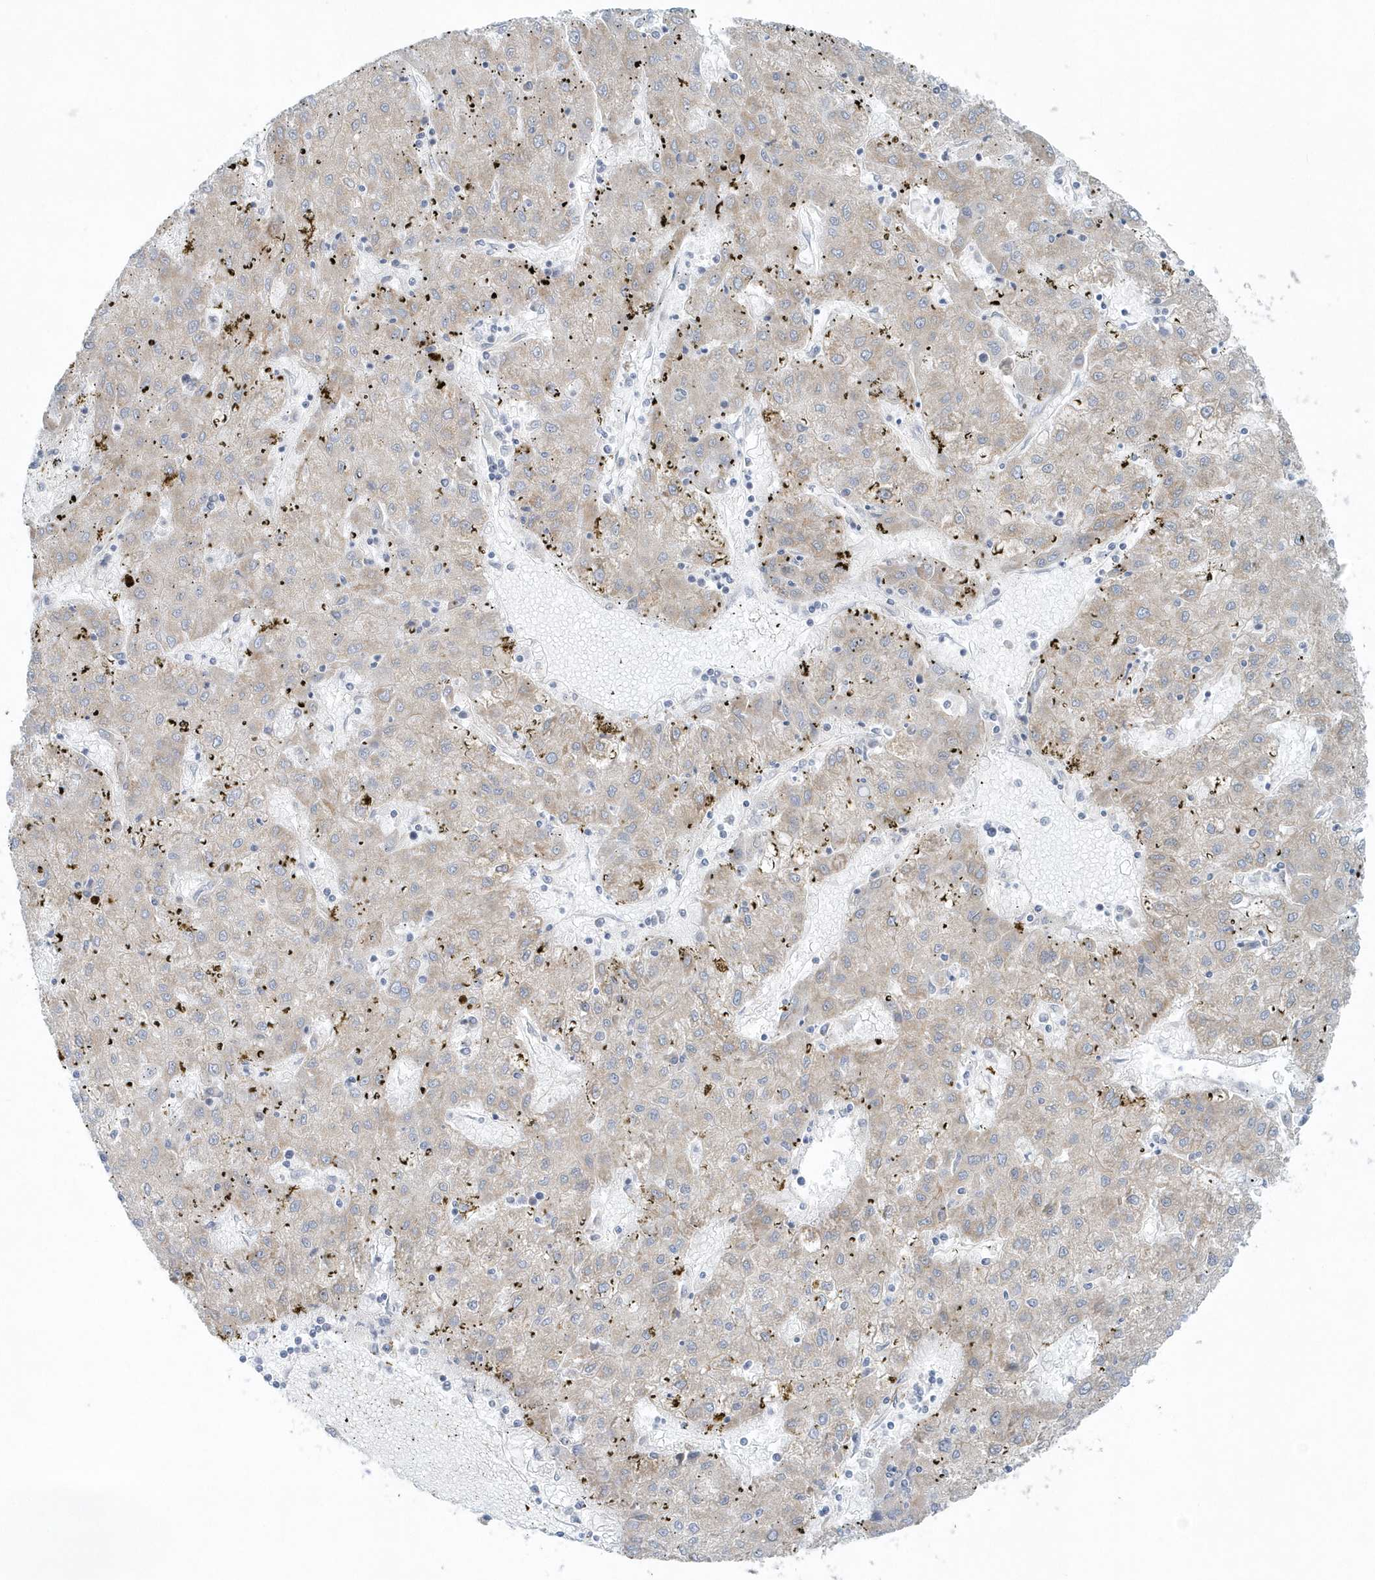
{"staining": {"intensity": "weak", "quantity": "25%-75%", "location": "cytoplasmic/membranous"}, "tissue": "liver cancer", "cell_type": "Tumor cells", "image_type": "cancer", "snomed": [{"axis": "morphology", "description": "Carcinoma, Hepatocellular, NOS"}, {"axis": "topography", "description": "Liver"}], "caption": "Immunohistochemical staining of liver cancer exhibits low levels of weak cytoplasmic/membranous staining in approximately 25%-75% of tumor cells. (Brightfield microscopy of DAB IHC at high magnification).", "gene": "GPR152", "patient": {"sex": "male", "age": 72}}